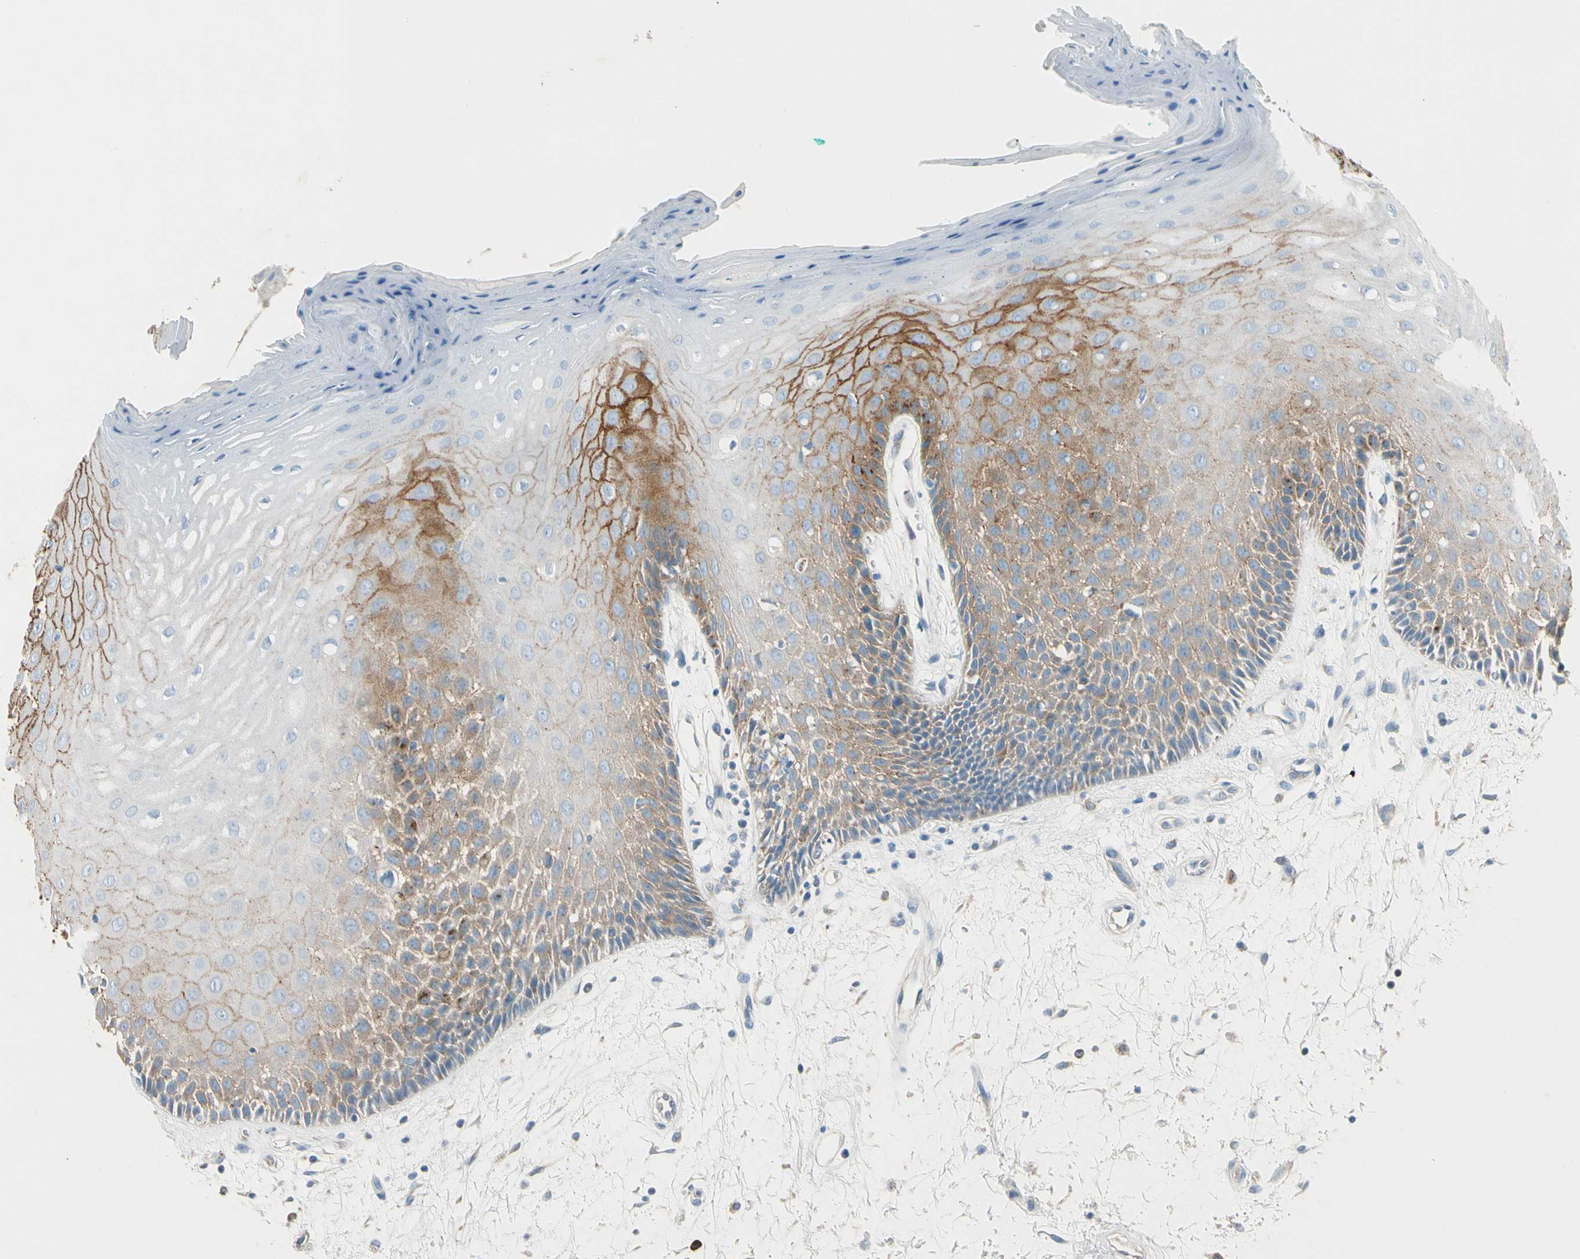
{"staining": {"intensity": "strong", "quantity": "<25%", "location": "cytoplasmic/membranous"}, "tissue": "oral mucosa", "cell_type": "Squamous epithelial cells", "image_type": "normal", "snomed": [{"axis": "morphology", "description": "Normal tissue, NOS"}, {"axis": "morphology", "description": "Squamous cell carcinoma, NOS"}, {"axis": "topography", "description": "Skeletal muscle"}, {"axis": "topography", "description": "Oral tissue"}, {"axis": "topography", "description": "Head-Neck"}], "caption": "Oral mucosa stained for a protein (brown) reveals strong cytoplasmic/membranous positive positivity in about <25% of squamous epithelial cells.", "gene": "LY6G6F", "patient": {"sex": "female", "age": 84}}